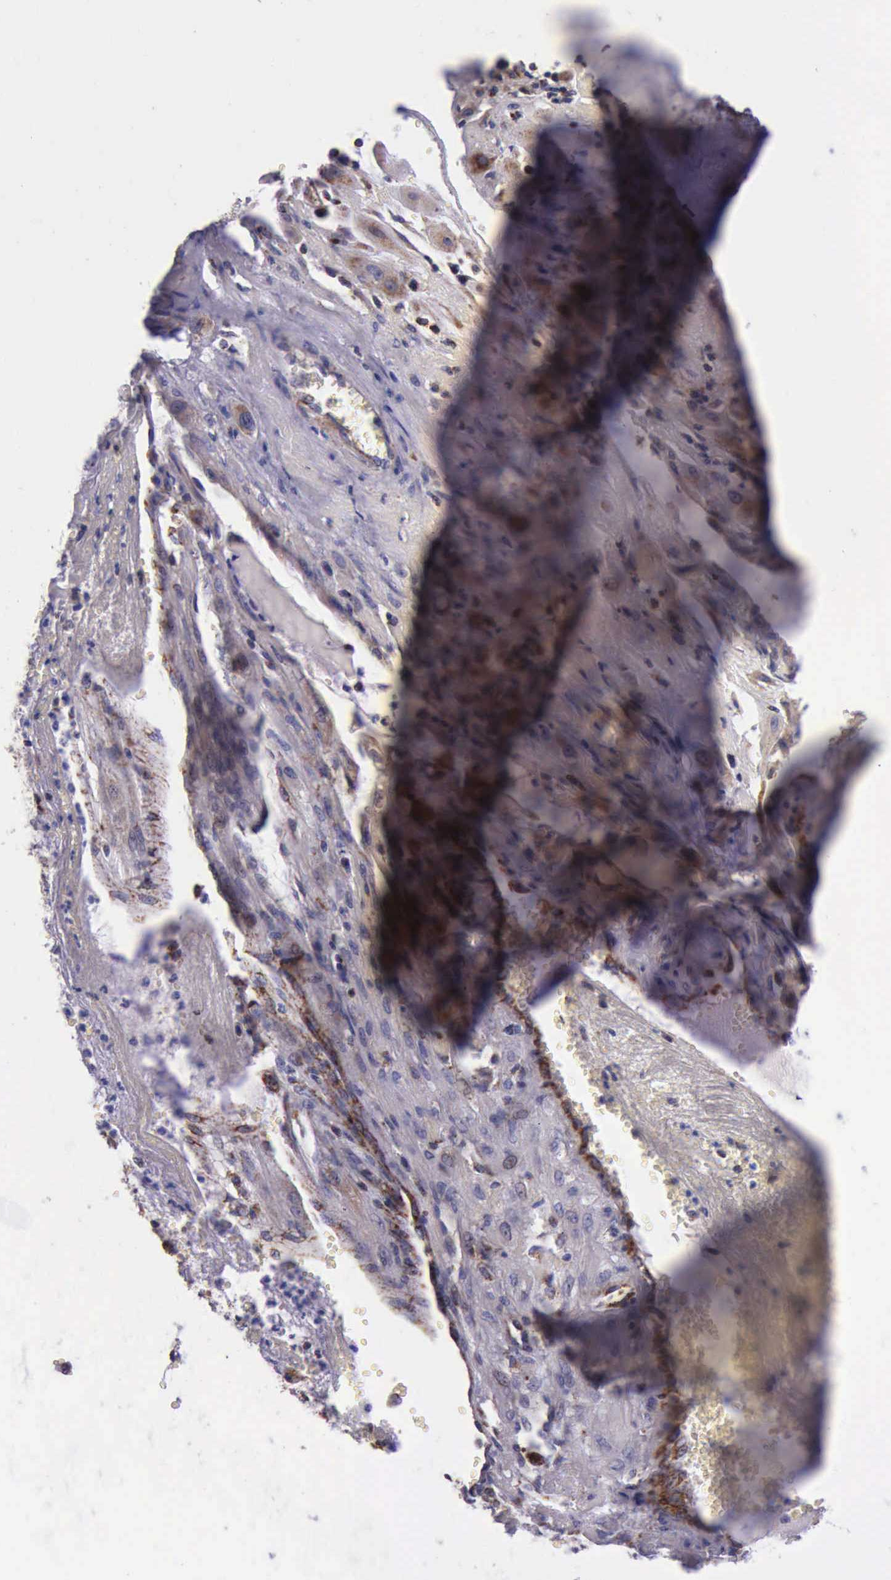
{"staining": {"intensity": "weak", "quantity": ">75%", "location": "cytoplasmic/membranous"}, "tissue": "cervical cancer", "cell_type": "Tumor cells", "image_type": "cancer", "snomed": [{"axis": "morphology", "description": "Squamous cell carcinoma, NOS"}, {"axis": "topography", "description": "Cervix"}], "caption": "IHC micrograph of human squamous cell carcinoma (cervical) stained for a protein (brown), which displays low levels of weak cytoplasmic/membranous staining in about >75% of tumor cells.", "gene": "TXN2", "patient": {"sex": "female", "age": 34}}